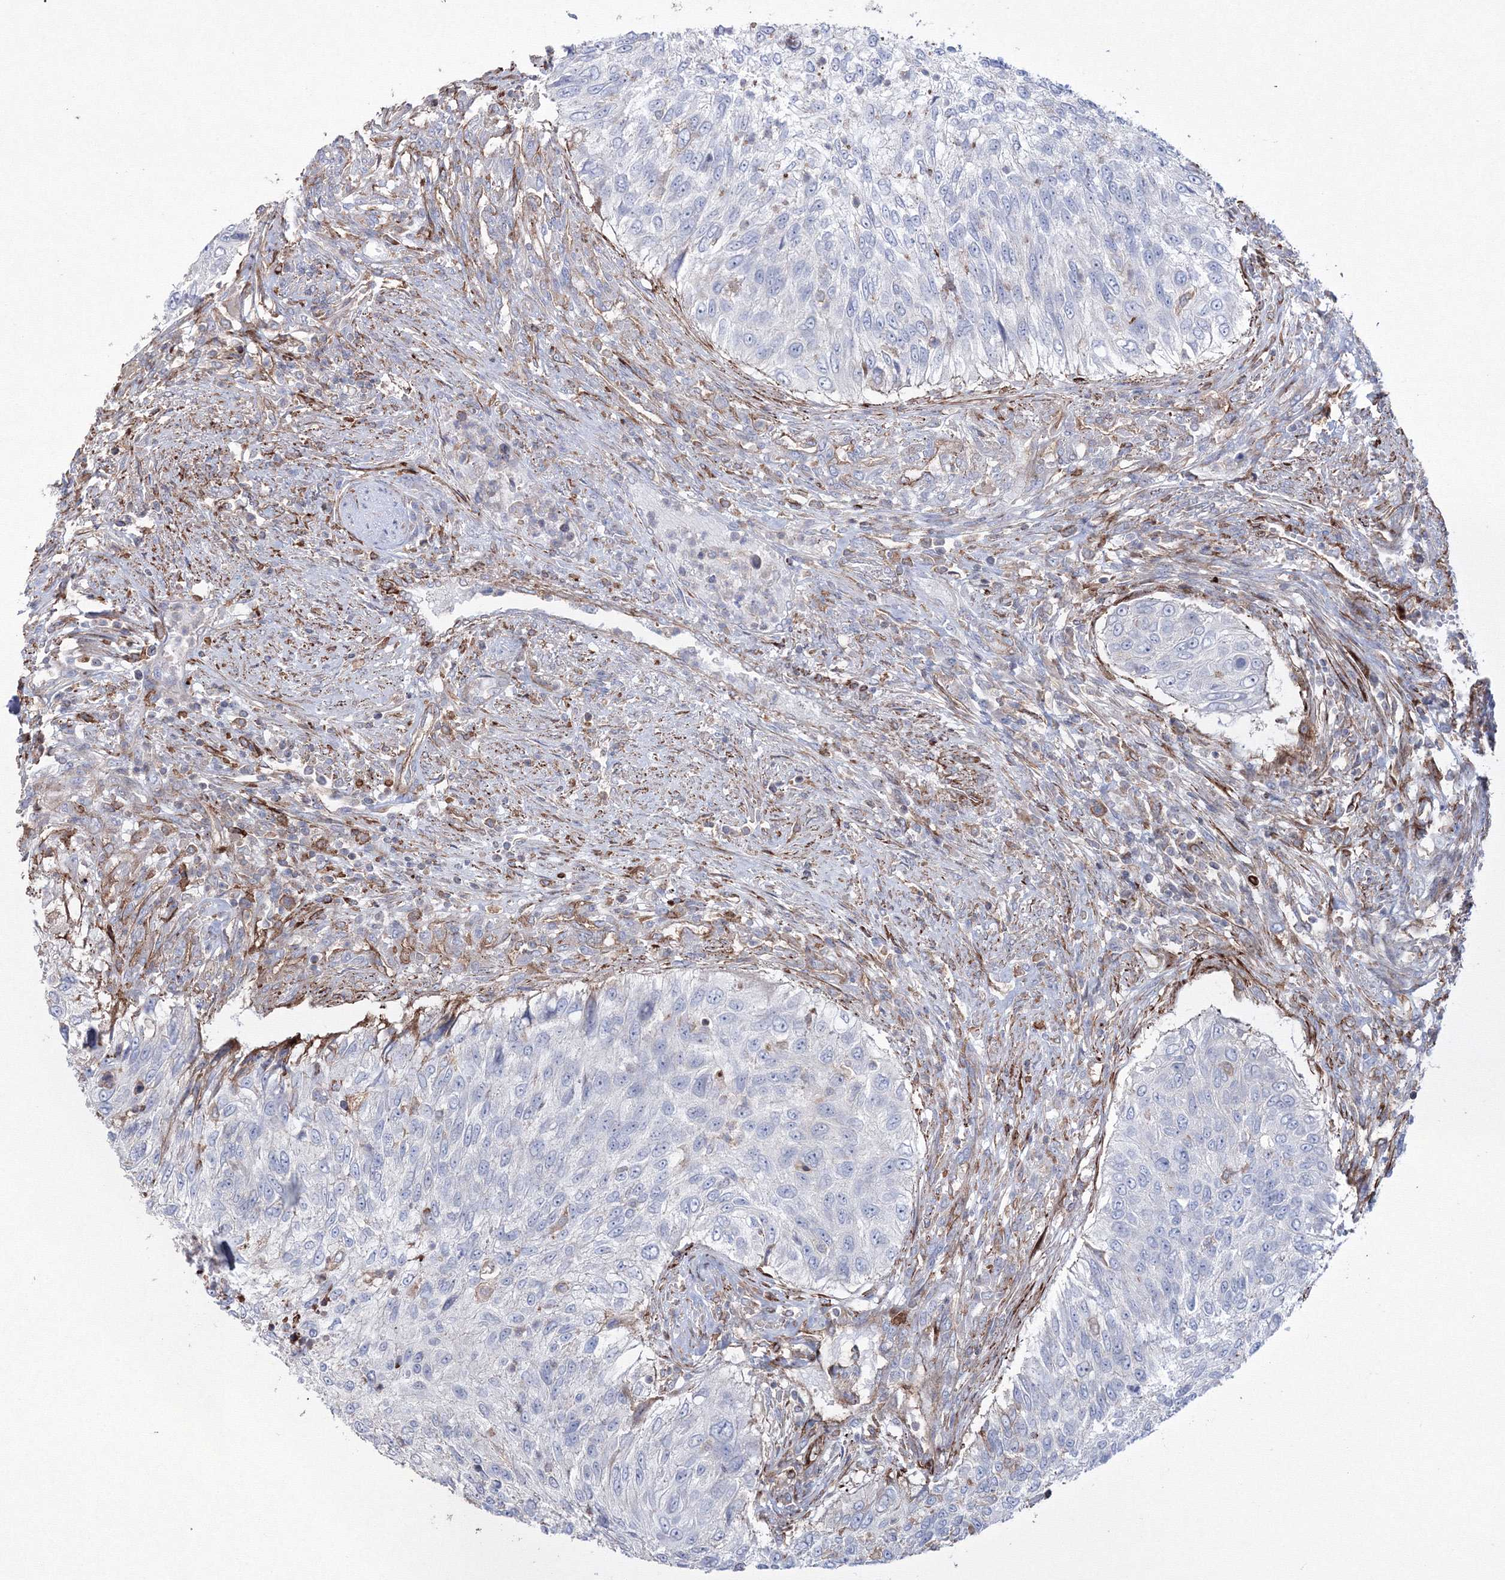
{"staining": {"intensity": "negative", "quantity": "none", "location": "none"}, "tissue": "urothelial cancer", "cell_type": "Tumor cells", "image_type": "cancer", "snomed": [{"axis": "morphology", "description": "Urothelial carcinoma, High grade"}, {"axis": "topography", "description": "Urinary bladder"}], "caption": "This is a histopathology image of IHC staining of high-grade urothelial carcinoma, which shows no expression in tumor cells.", "gene": "GPR82", "patient": {"sex": "female", "age": 60}}